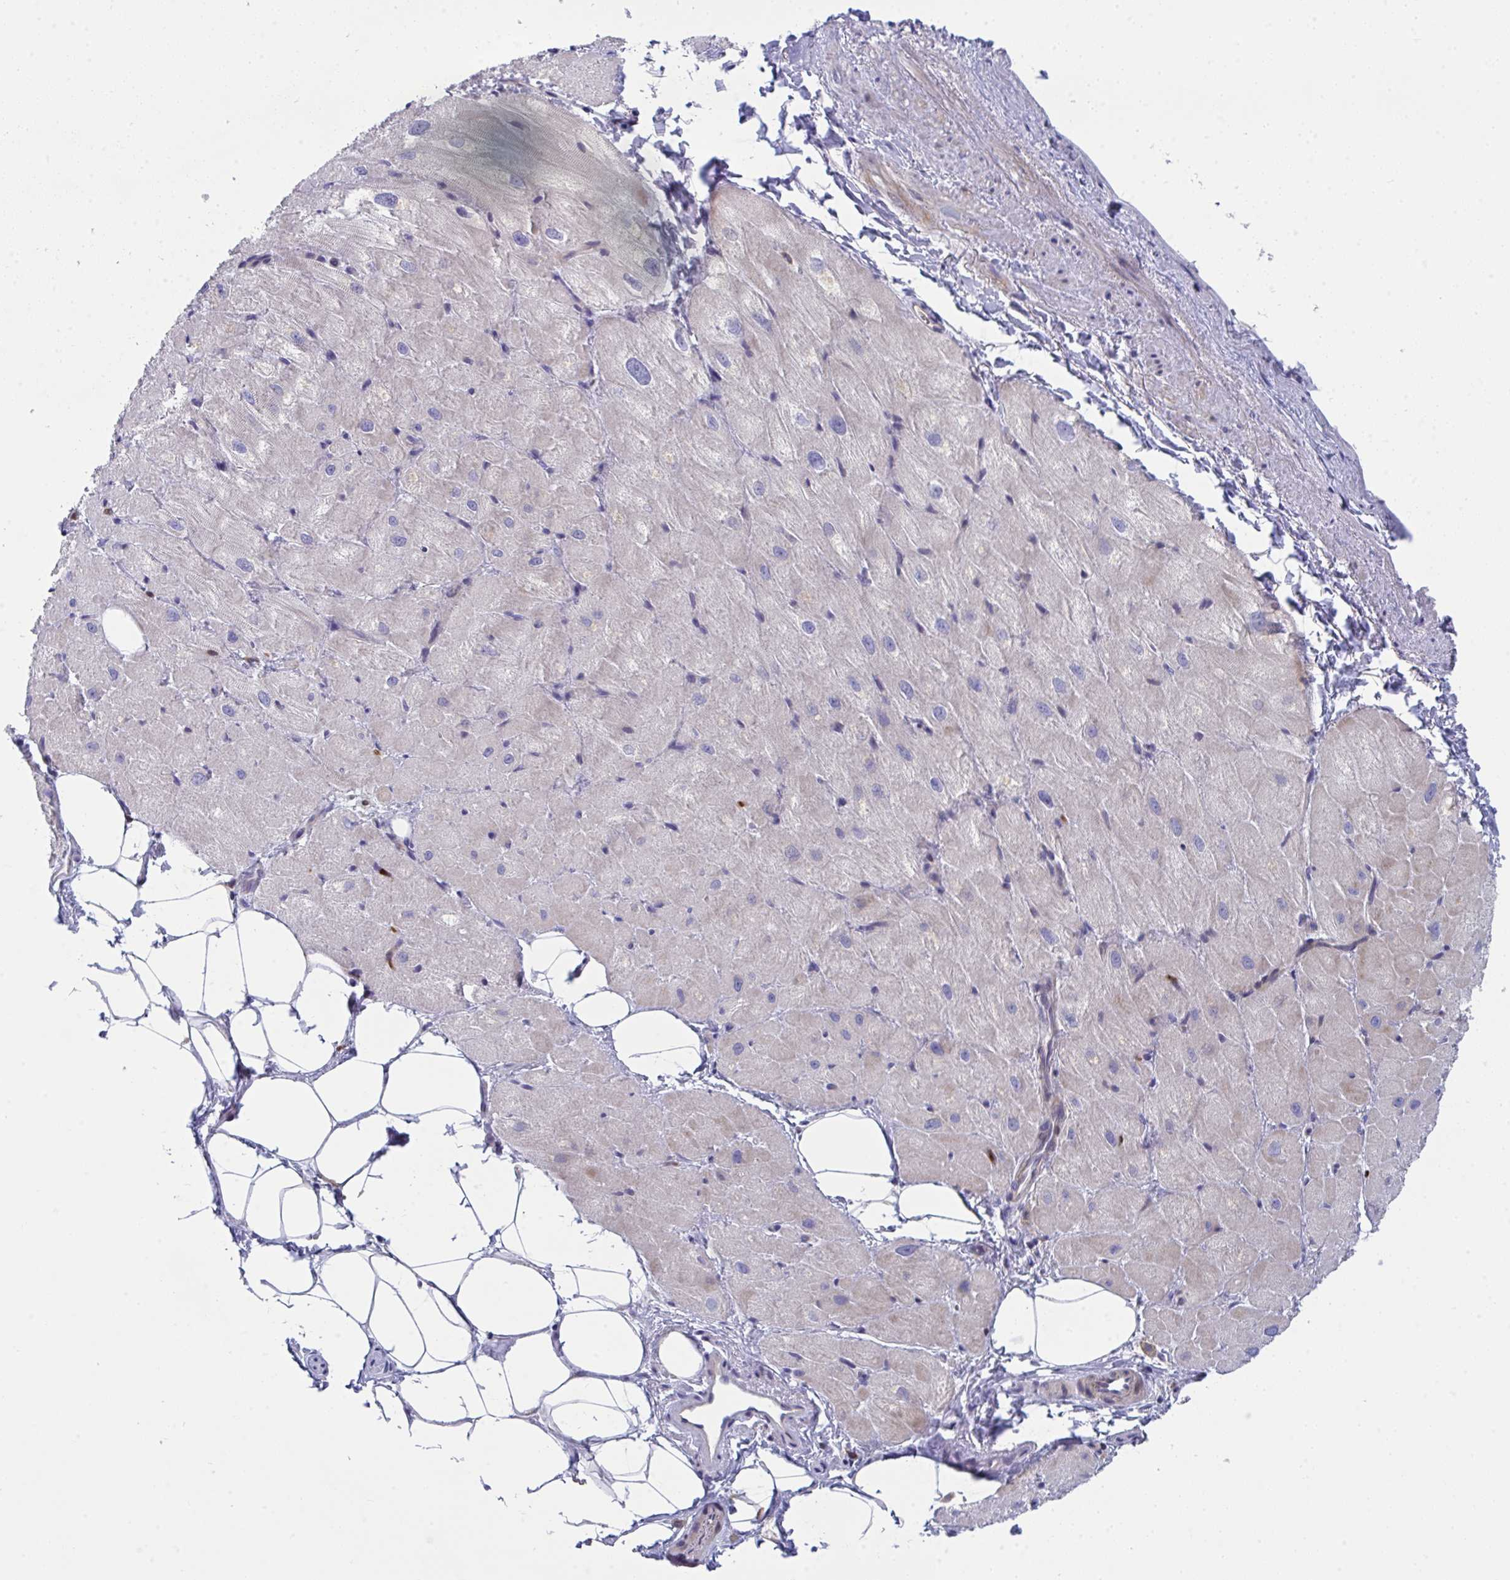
{"staining": {"intensity": "moderate", "quantity": "25%-75%", "location": "cytoplasmic/membranous"}, "tissue": "heart muscle", "cell_type": "Cardiomyocytes", "image_type": "normal", "snomed": [{"axis": "morphology", "description": "Normal tissue, NOS"}, {"axis": "topography", "description": "Heart"}], "caption": "Immunohistochemical staining of unremarkable human heart muscle demonstrates medium levels of moderate cytoplasmic/membranous staining in approximately 25%-75% of cardiomyocytes. The staining was performed using DAB (3,3'-diaminobenzidine) to visualize the protein expression in brown, while the nuclei were stained in blue with hematoxylin (Magnification: 20x).", "gene": "AOC2", "patient": {"sex": "male", "age": 62}}